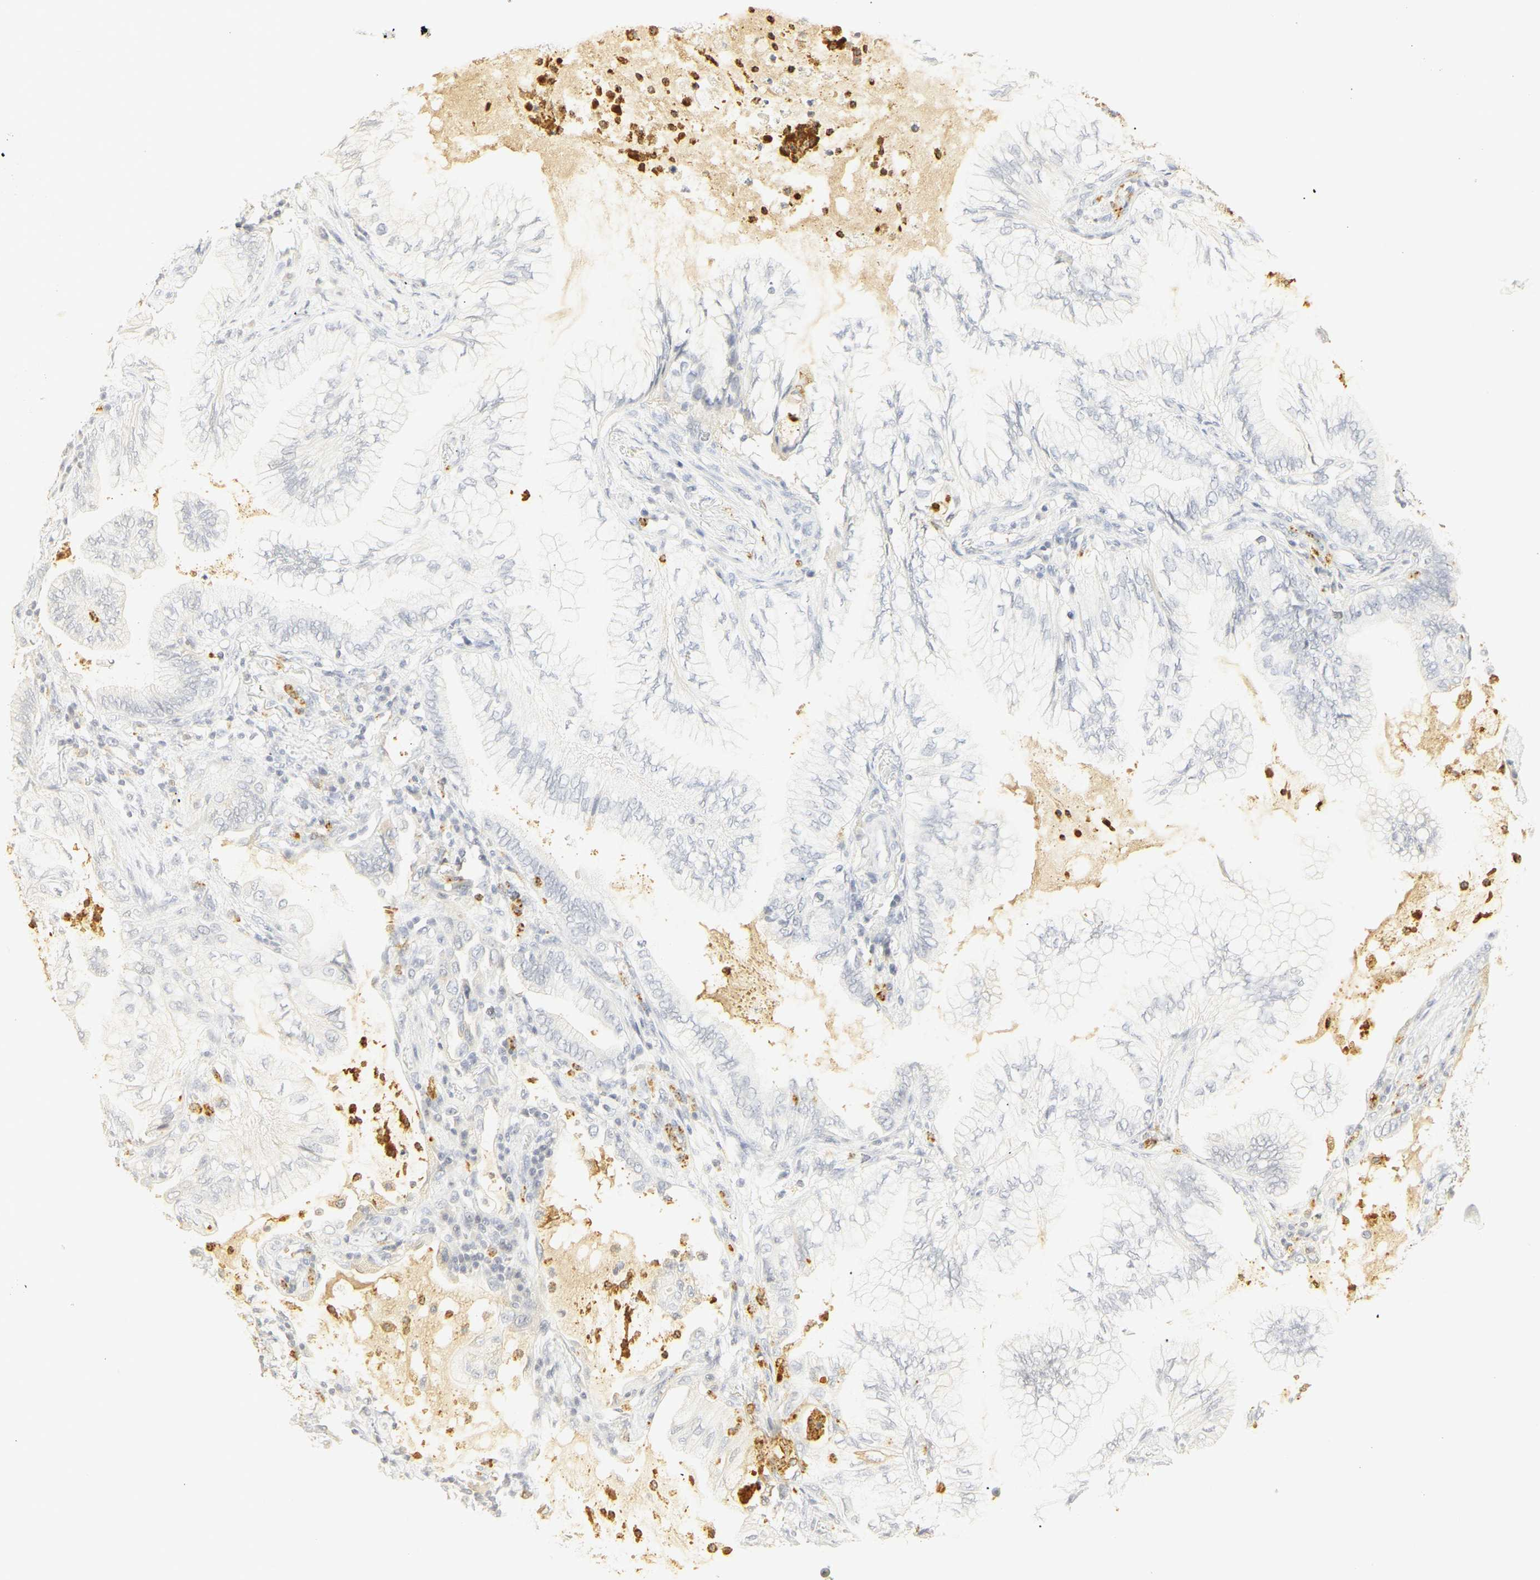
{"staining": {"intensity": "negative", "quantity": "none", "location": "none"}, "tissue": "lung cancer", "cell_type": "Tumor cells", "image_type": "cancer", "snomed": [{"axis": "morphology", "description": "Normal tissue, NOS"}, {"axis": "morphology", "description": "Adenocarcinoma, NOS"}, {"axis": "topography", "description": "Bronchus"}, {"axis": "topography", "description": "Lung"}], "caption": "This image is of lung cancer stained with immunohistochemistry to label a protein in brown with the nuclei are counter-stained blue. There is no expression in tumor cells. The staining was performed using DAB to visualize the protein expression in brown, while the nuclei were stained in blue with hematoxylin (Magnification: 20x).", "gene": "MPO", "patient": {"sex": "female", "age": 70}}